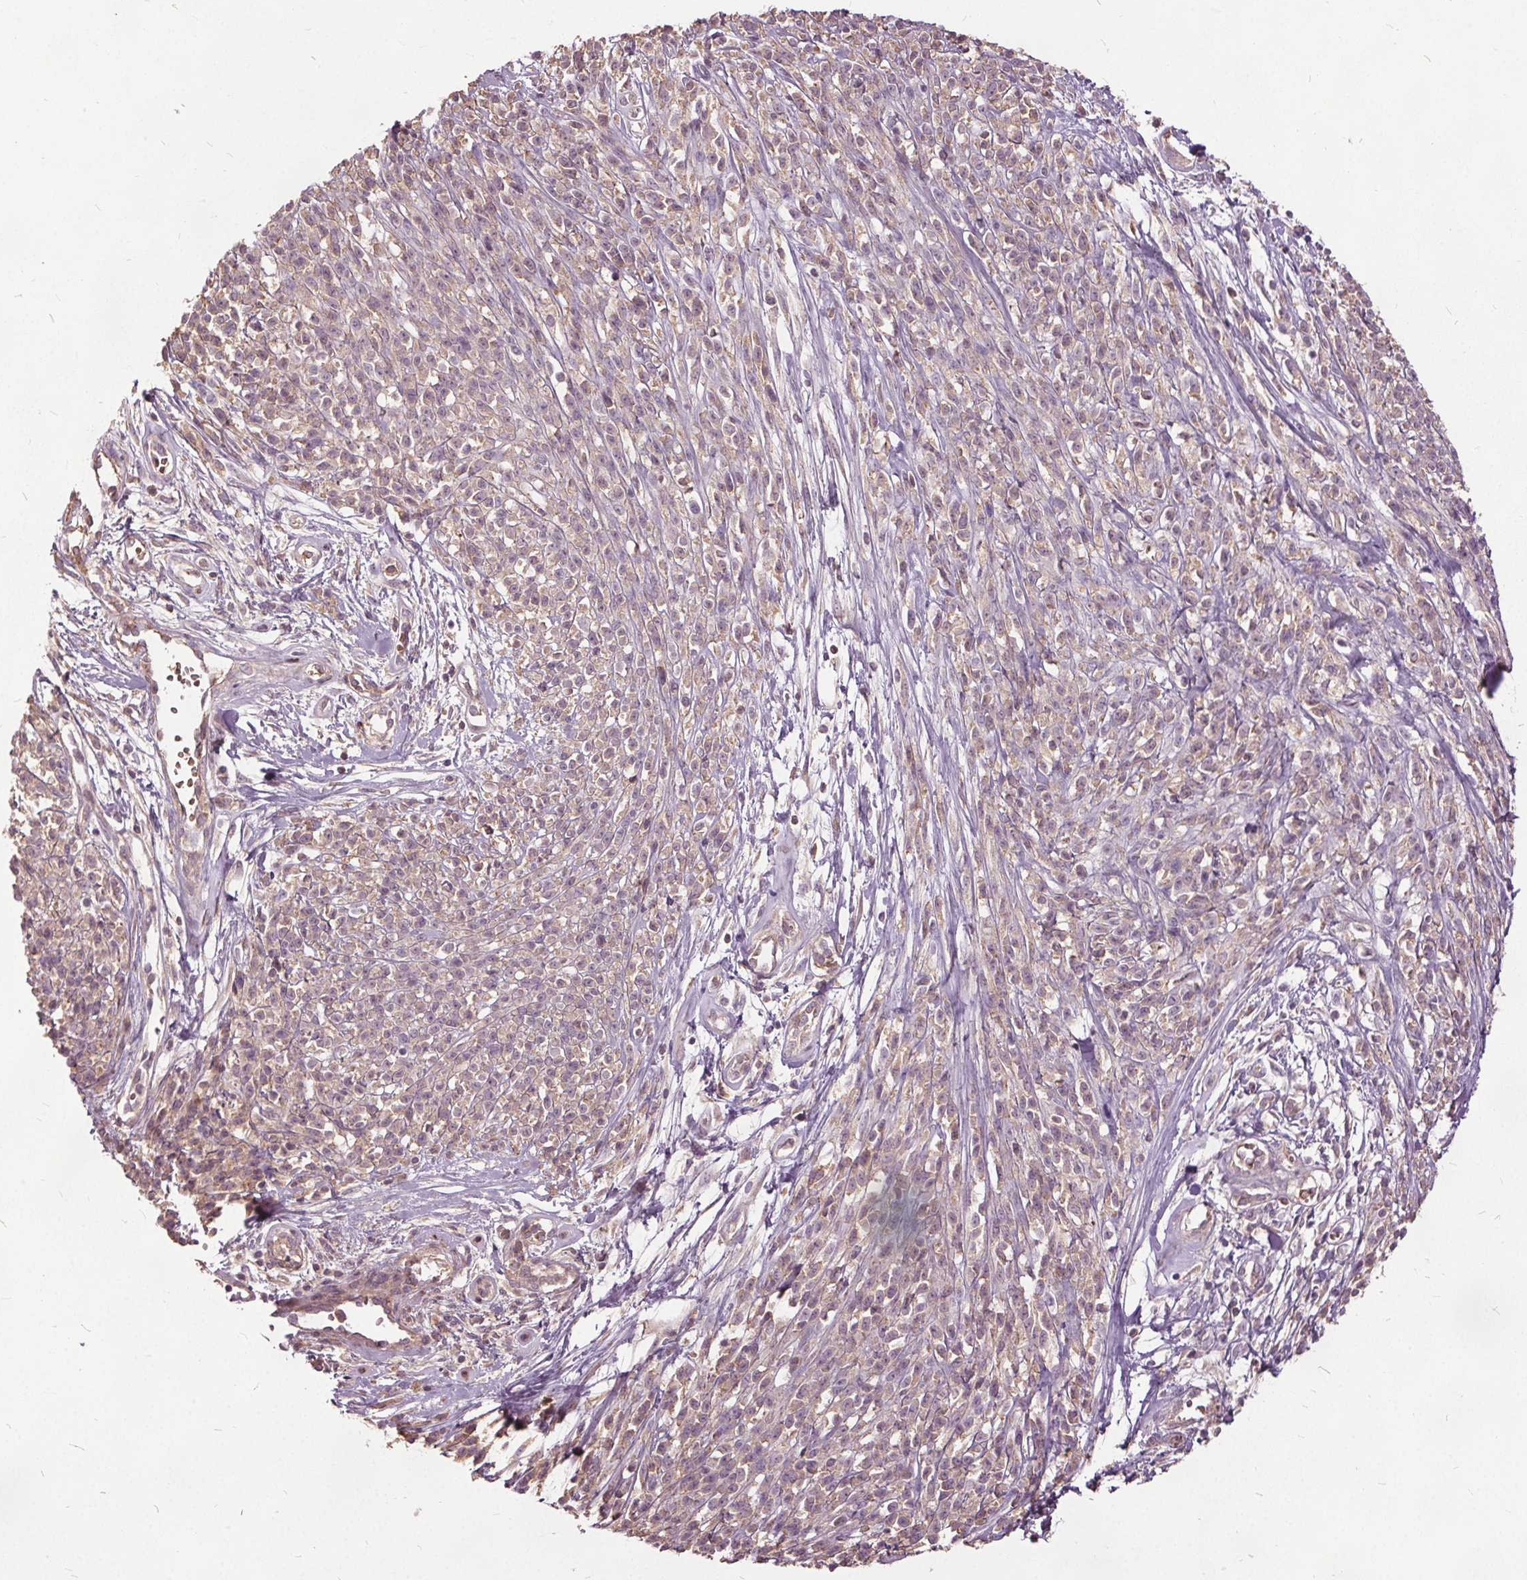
{"staining": {"intensity": "negative", "quantity": "none", "location": "none"}, "tissue": "melanoma", "cell_type": "Tumor cells", "image_type": "cancer", "snomed": [{"axis": "morphology", "description": "Malignant melanoma, NOS"}, {"axis": "topography", "description": "Skin"}, {"axis": "topography", "description": "Skin of trunk"}], "caption": "Tumor cells are negative for protein expression in human melanoma. (IHC, brightfield microscopy, high magnification).", "gene": "PDGFD", "patient": {"sex": "male", "age": 74}}